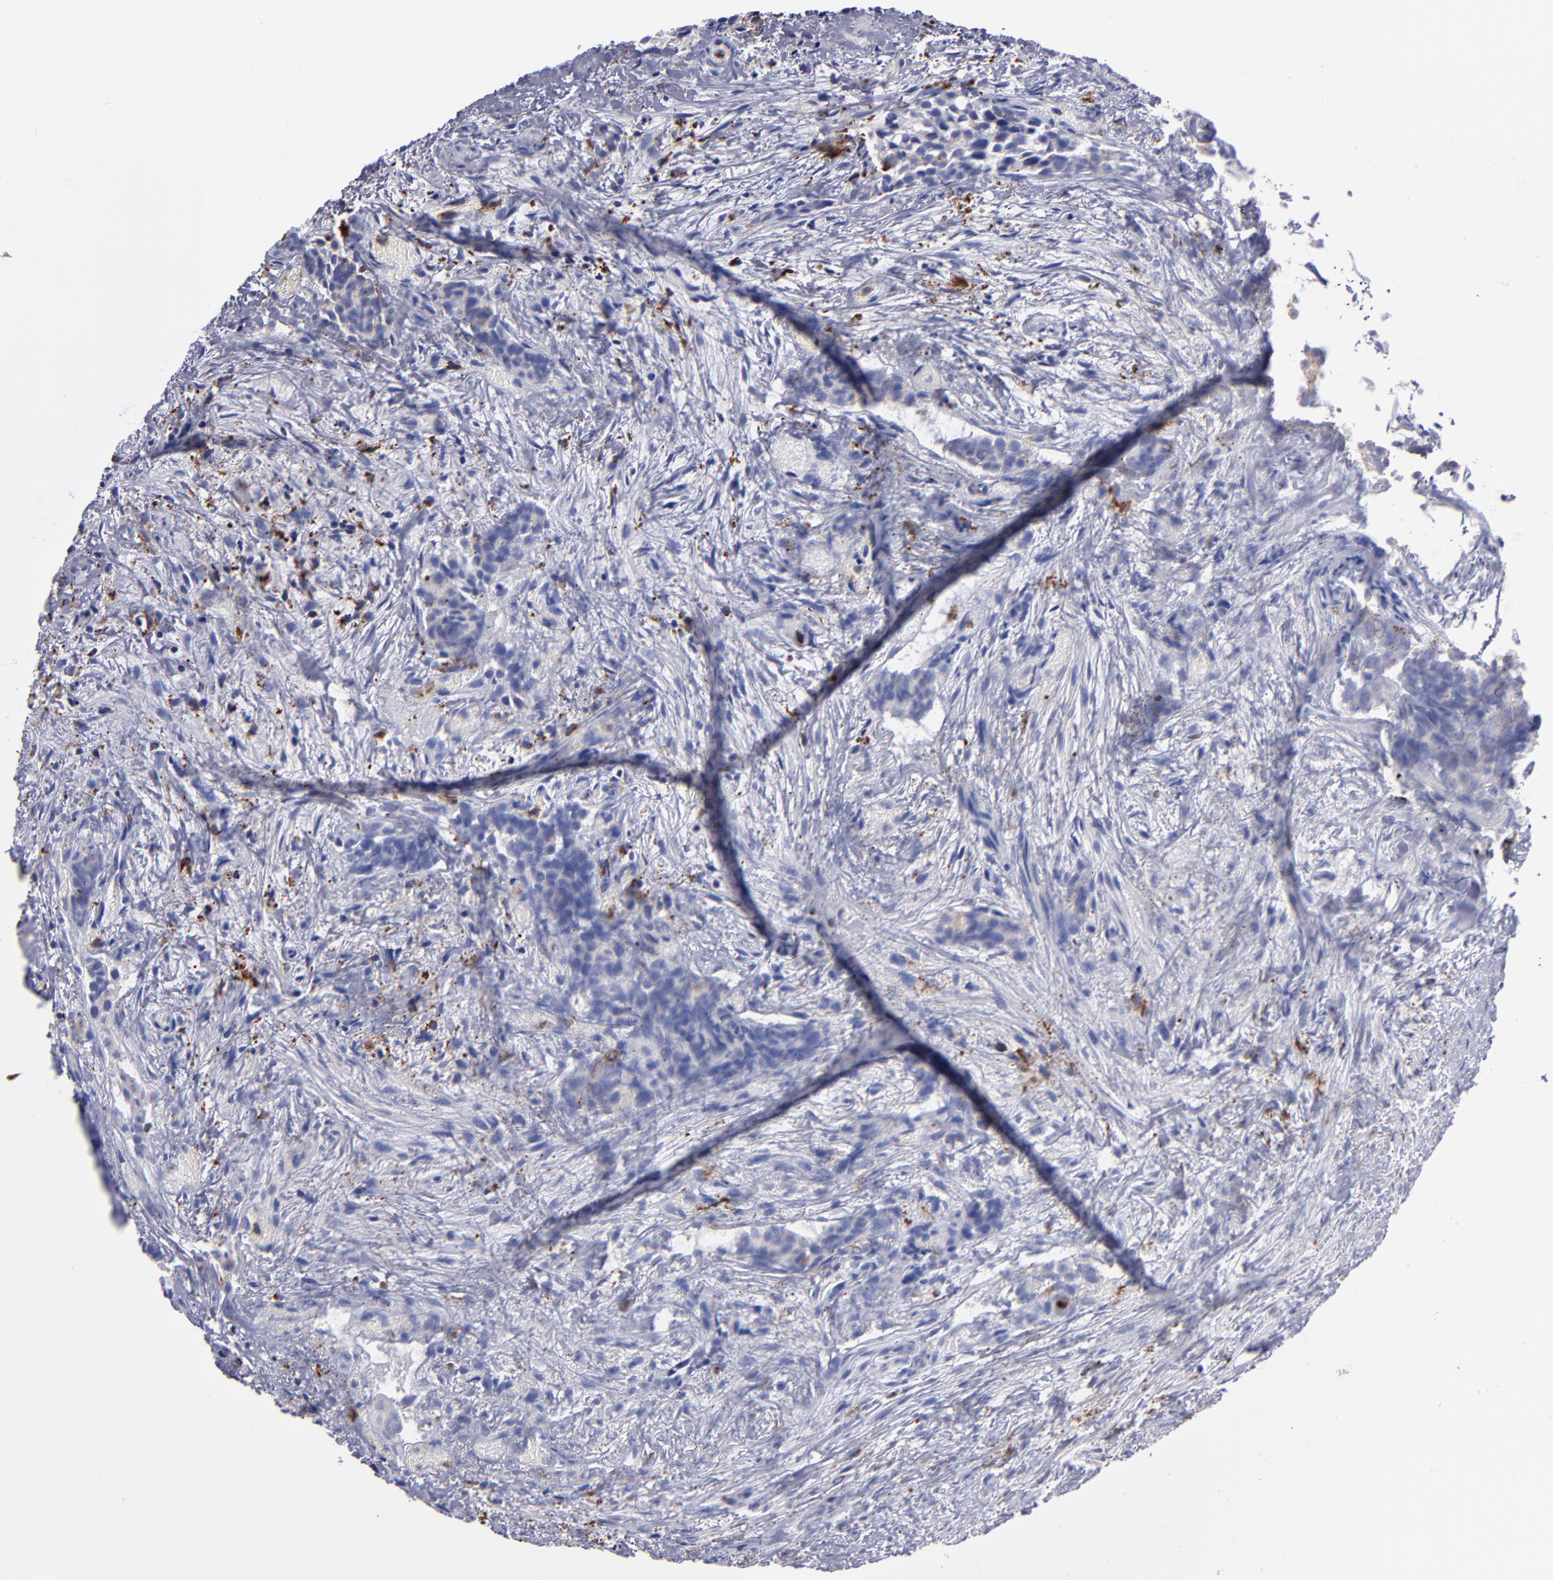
{"staining": {"intensity": "weak", "quantity": "<25%", "location": "cytoplasmic/membranous"}, "tissue": "urothelial cancer", "cell_type": "Tumor cells", "image_type": "cancer", "snomed": [{"axis": "morphology", "description": "Urothelial carcinoma, High grade"}, {"axis": "topography", "description": "Urinary bladder"}], "caption": "DAB immunohistochemical staining of human urothelial cancer displays no significant staining in tumor cells.", "gene": "CTSS", "patient": {"sex": "female", "age": 78}}